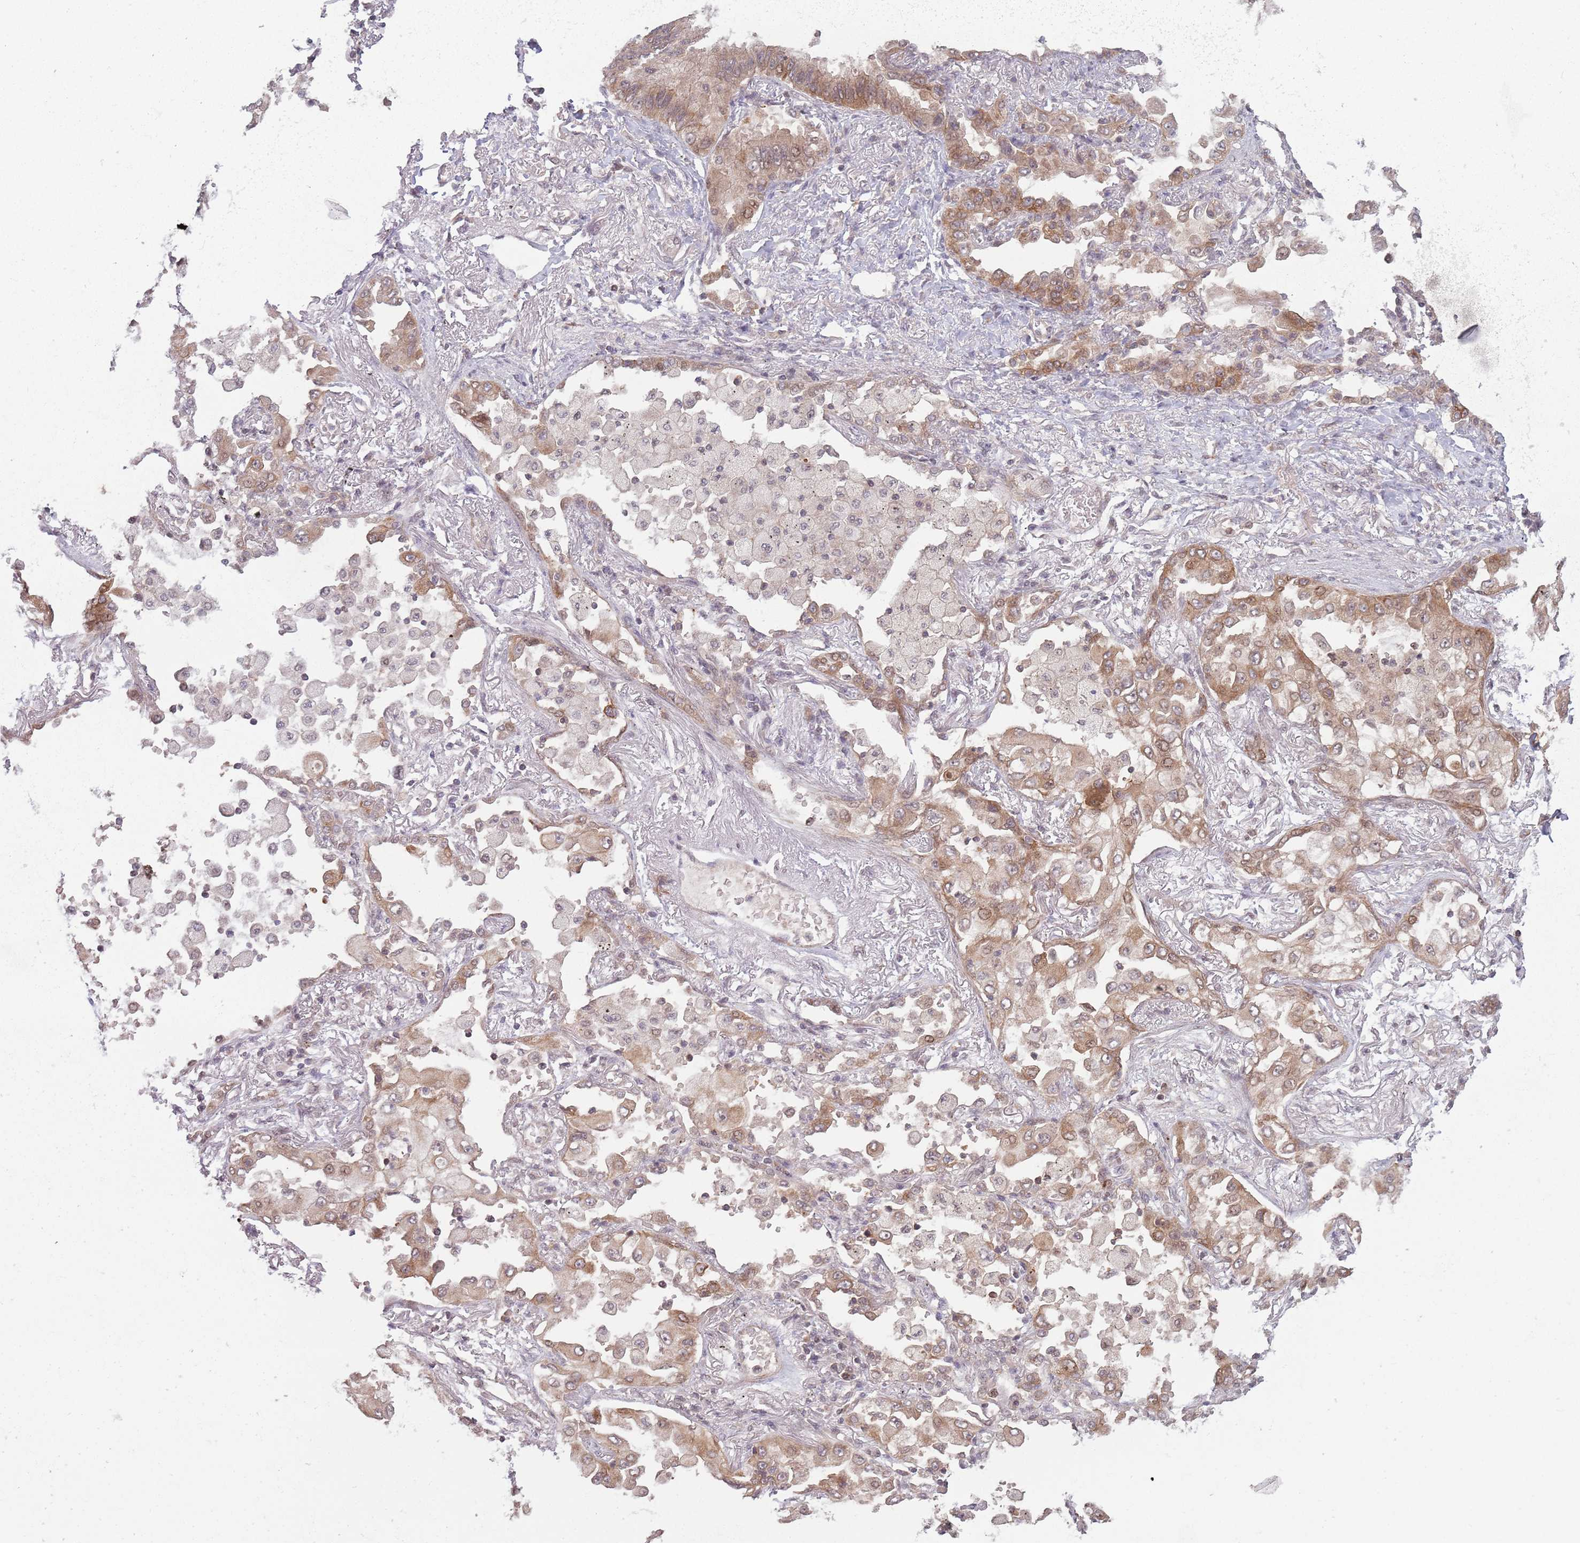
{"staining": {"intensity": "moderate", "quantity": "<25%", "location": "cytoplasmic/membranous,nuclear"}, "tissue": "lung cancer", "cell_type": "Tumor cells", "image_type": "cancer", "snomed": [{"axis": "morphology", "description": "Squamous cell carcinoma, NOS"}, {"axis": "topography", "description": "Lung"}], "caption": "Lung cancer stained for a protein (brown) shows moderate cytoplasmic/membranous and nuclear positive positivity in about <25% of tumor cells.", "gene": "CCDC154", "patient": {"sex": "male", "age": 74}}